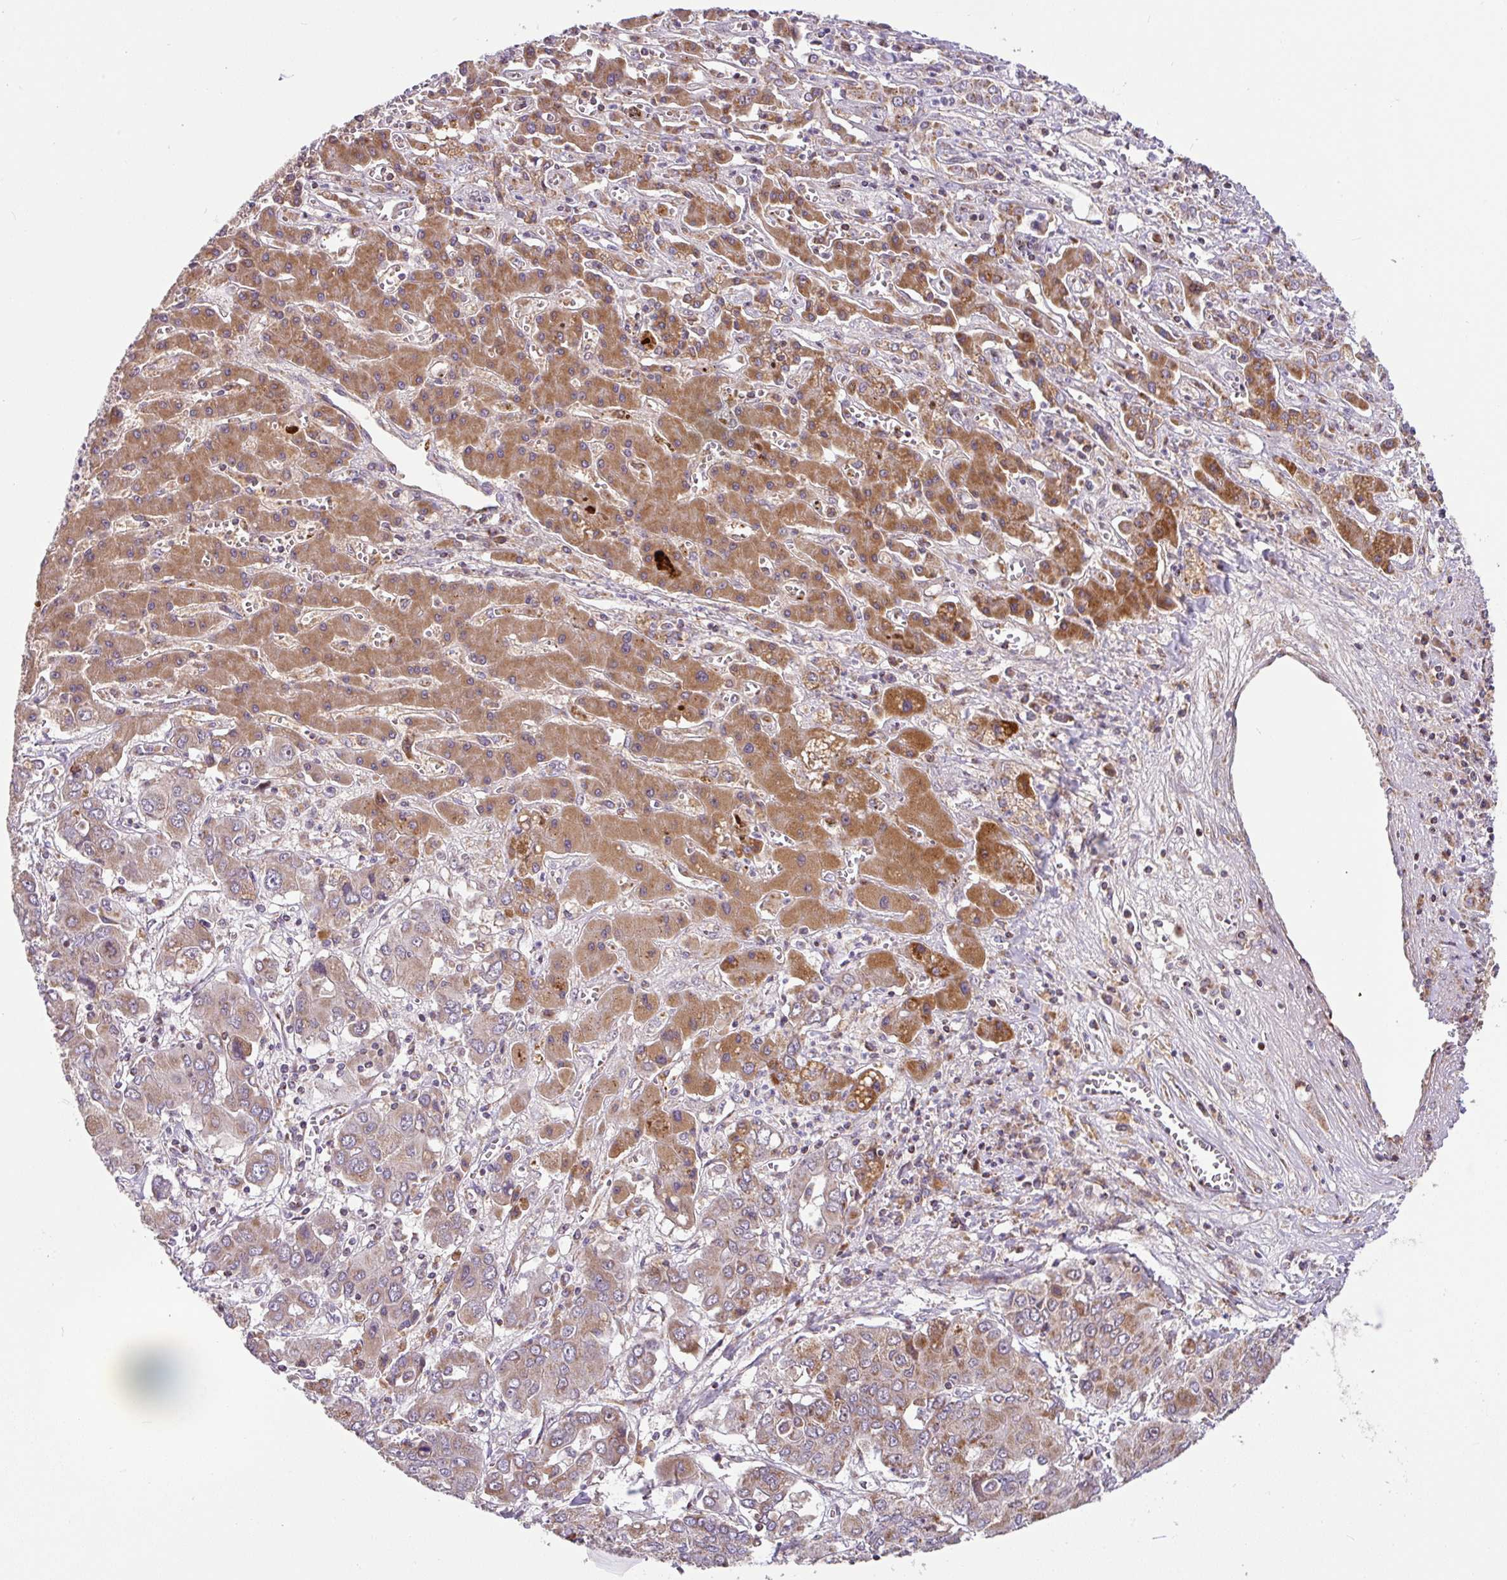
{"staining": {"intensity": "moderate", "quantity": ">75%", "location": "cytoplasmic/membranous"}, "tissue": "liver cancer", "cell_type": "Tumor cells", "image_type": "cancer", "snomed": [{"axis": "morphology", "description": "Cholangiocarcinoma"}, {"axis": "topography", "description": "Liver"}], "caption": "Immunohistochemistry of human liver cancer (cholangiocarcinoma) displays medium levels of moderate cytoplasmic/membranous expression in approximately >75% of tumor cells. (brown staining indicates protein expression, while blue staining denotes nuclei).", "gene": "SARS2", "patient": {"sex": "male", "age": 67}}